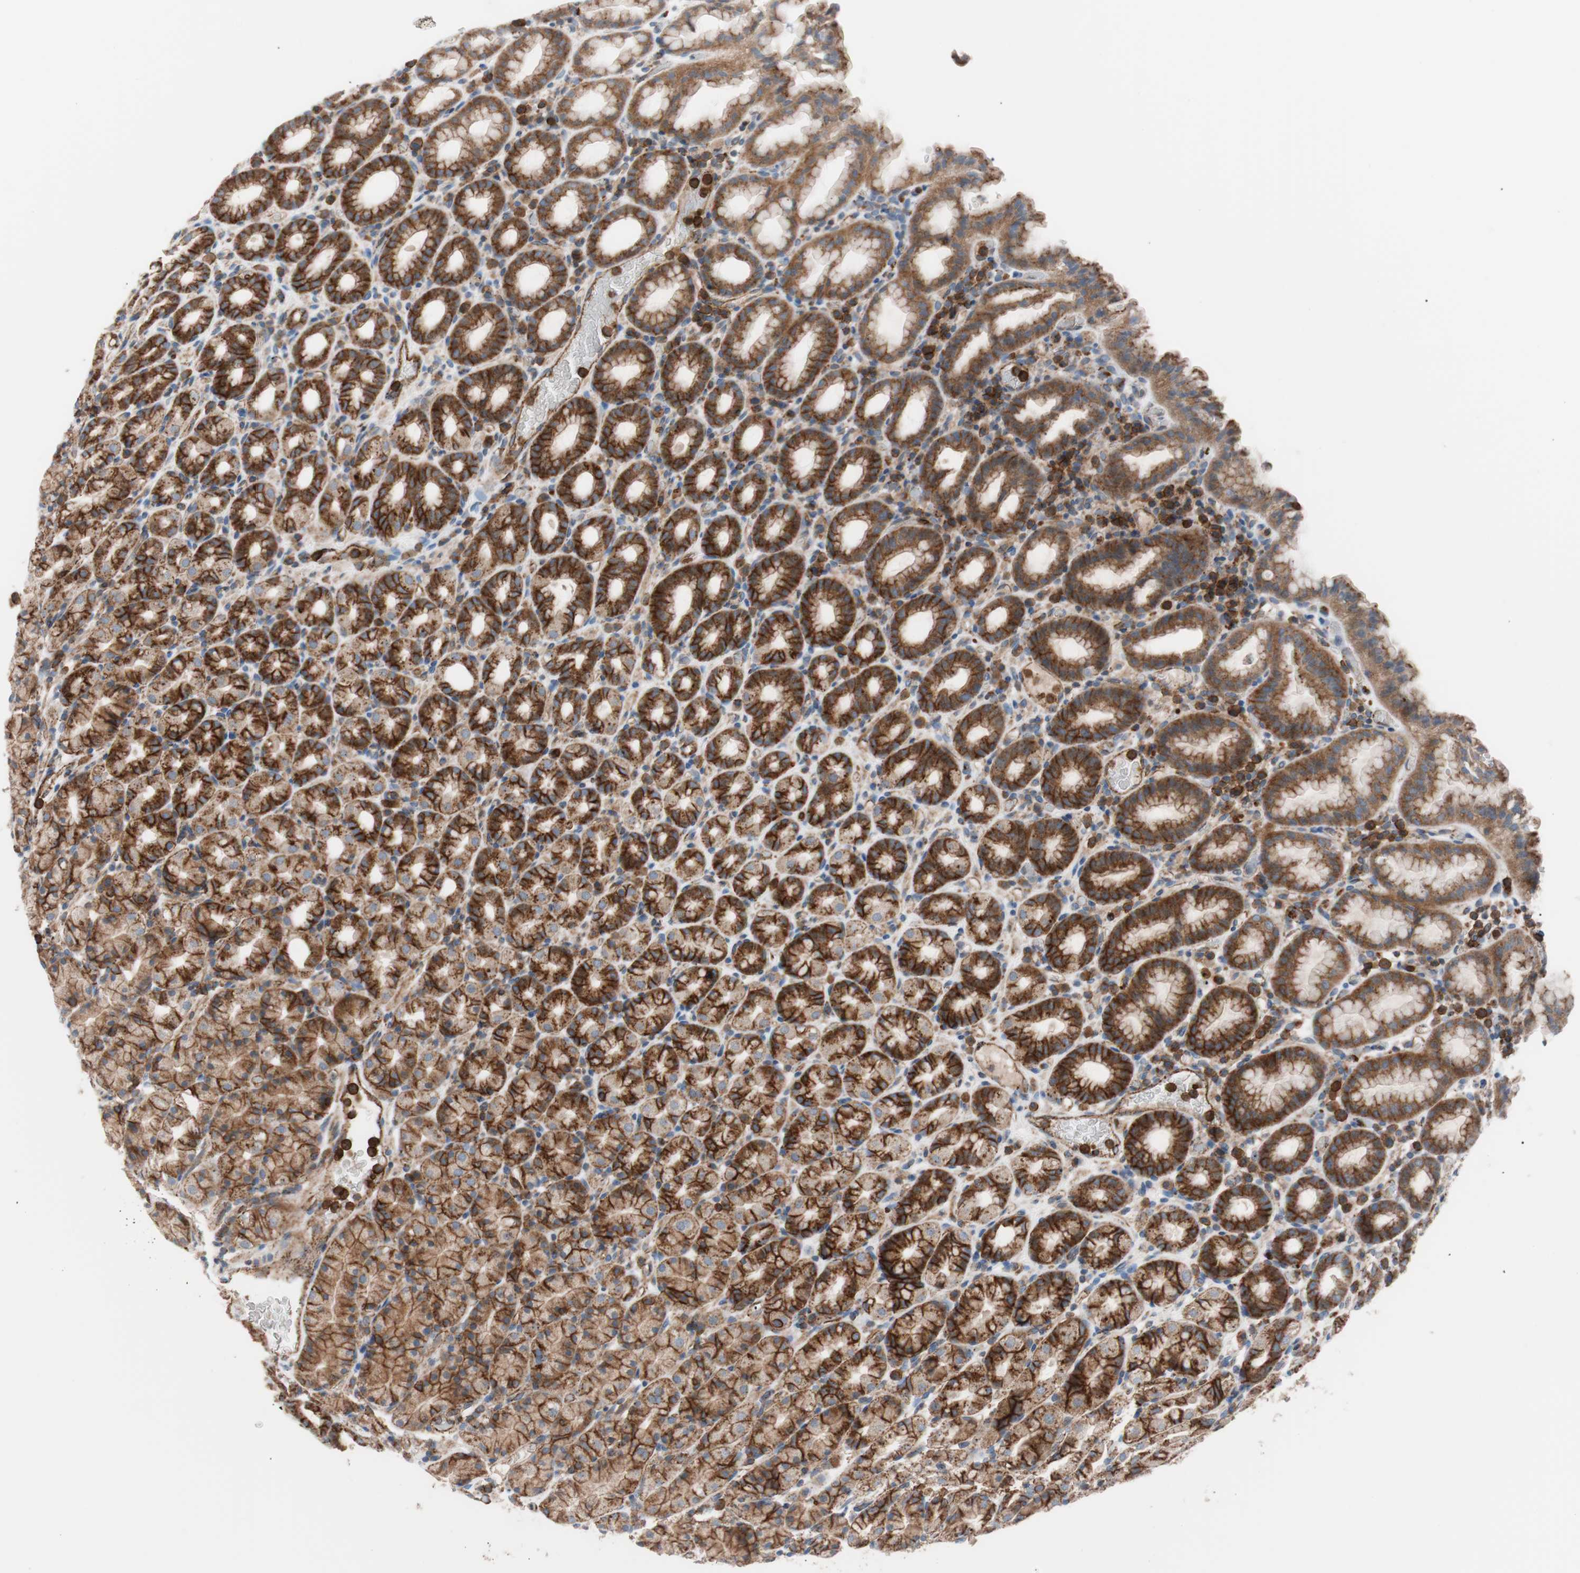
{"staining": {"intensity": "strong", "quantity": ">75%", "location": "cytoplasmic/membranous"}, "tissue": "stomach", "cell_type": "Glandular cells", "image_type": "normal", "snomed": [{"axis": "morphology", "description": "Normal tissue, NOS"}, {"axis": "topography", "description": "Stomach, upper"}], "caption": "Stomach stained for a protein (brown) demonstrates strong cytoplasmic/membranous positive positivity in about >75% of glandular cells.", "gene": "FLOT2", "patient": {"sex": "male", "age": 68}}